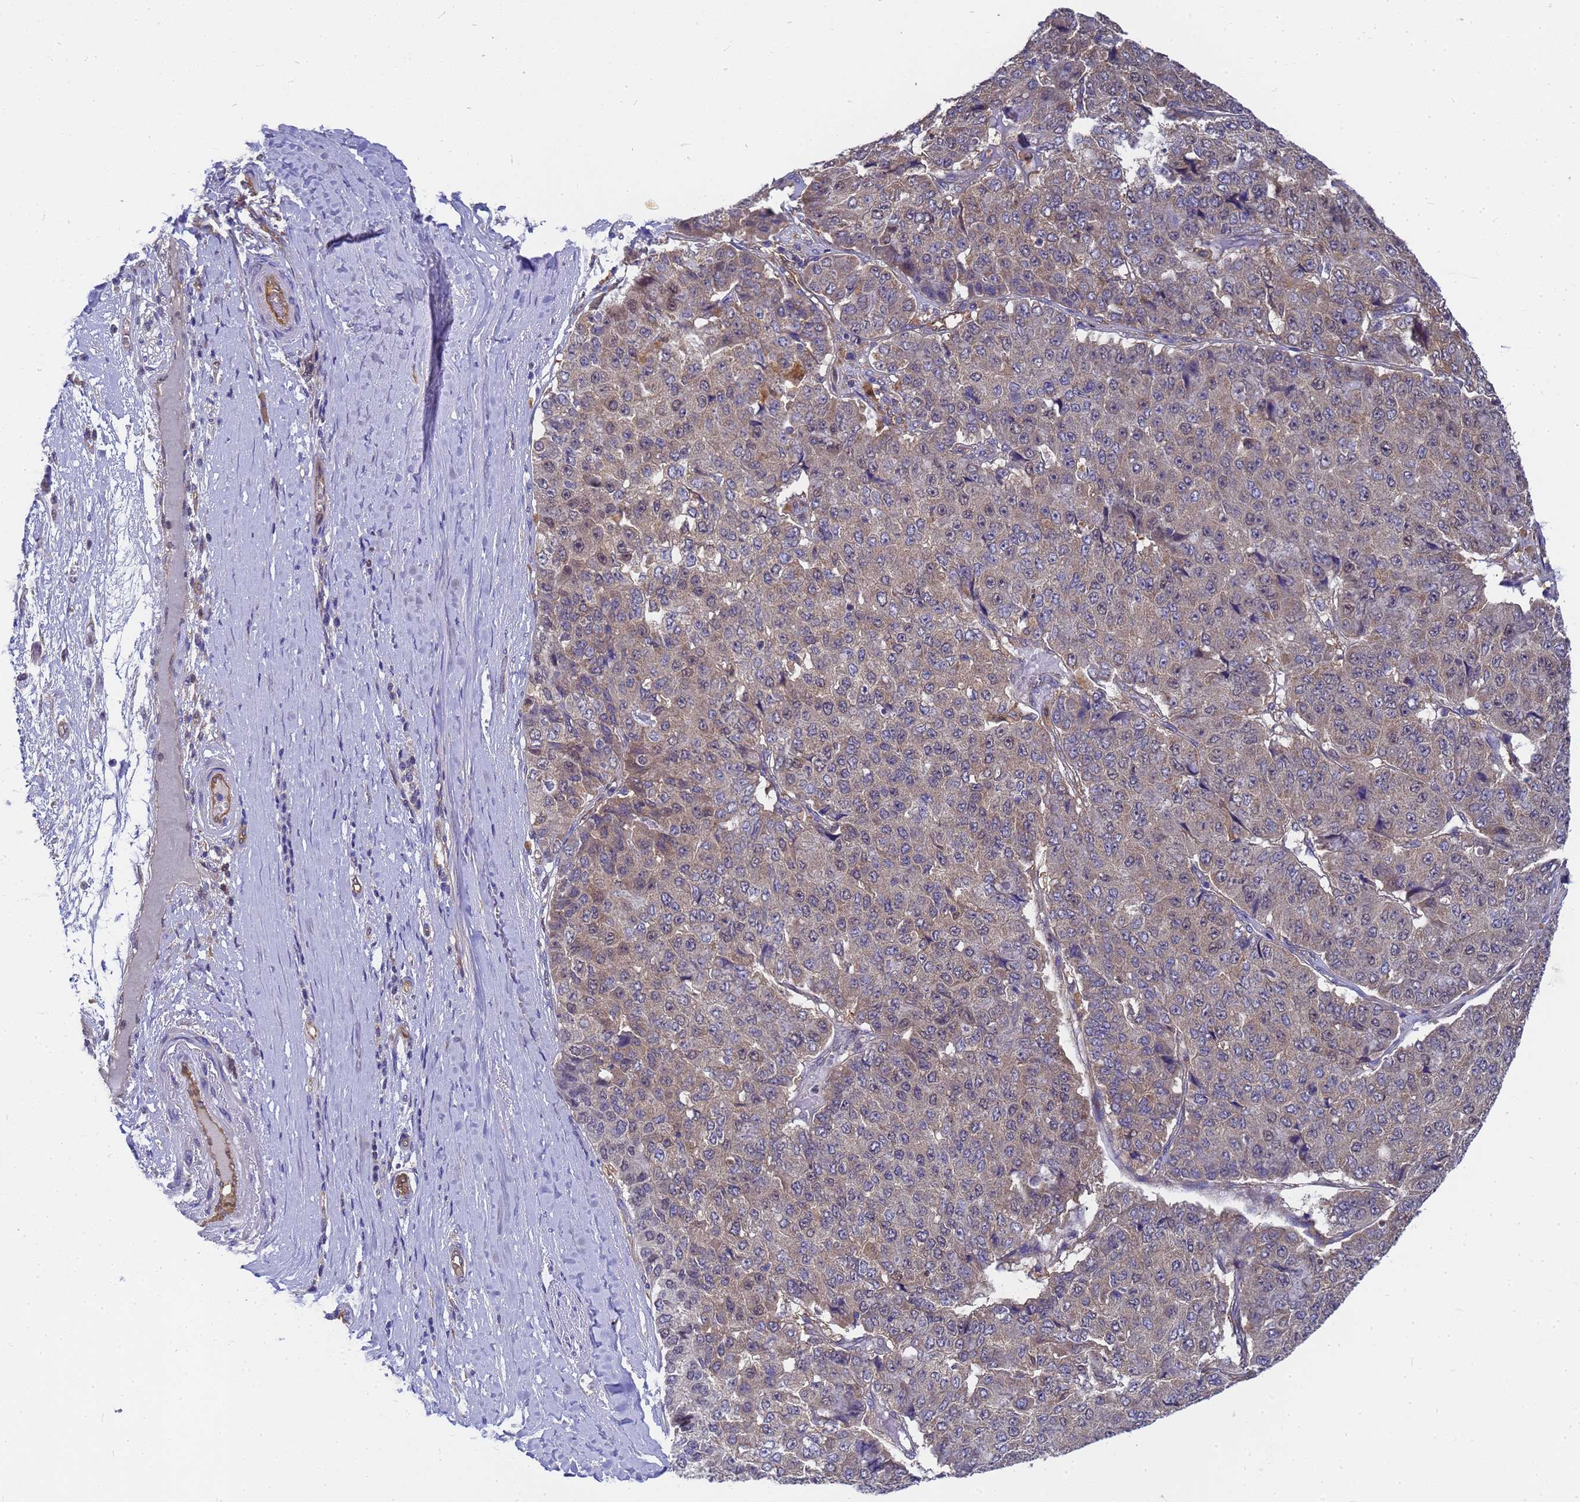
{"staining": {"intensity": "weak", "quantity": "<25%", "location": "cytoplasmic/membranous"}, "tissue": "pancreatic cancer", "cell_type": "Tumor cells", "image_type": "cancer", "snomed": [{"axis": "morphology", "description": "Adenocarcinoma, NOS"}, {"axis": "topography", "description": "Pancreas"}], "caption": "Immunohistochemical staining of pancreatic adenocarcinoma exhibits no significant positivity in tumor cells.", "gene": "SLC35E2B", "patient": {"sex": "male", "age": 50}}